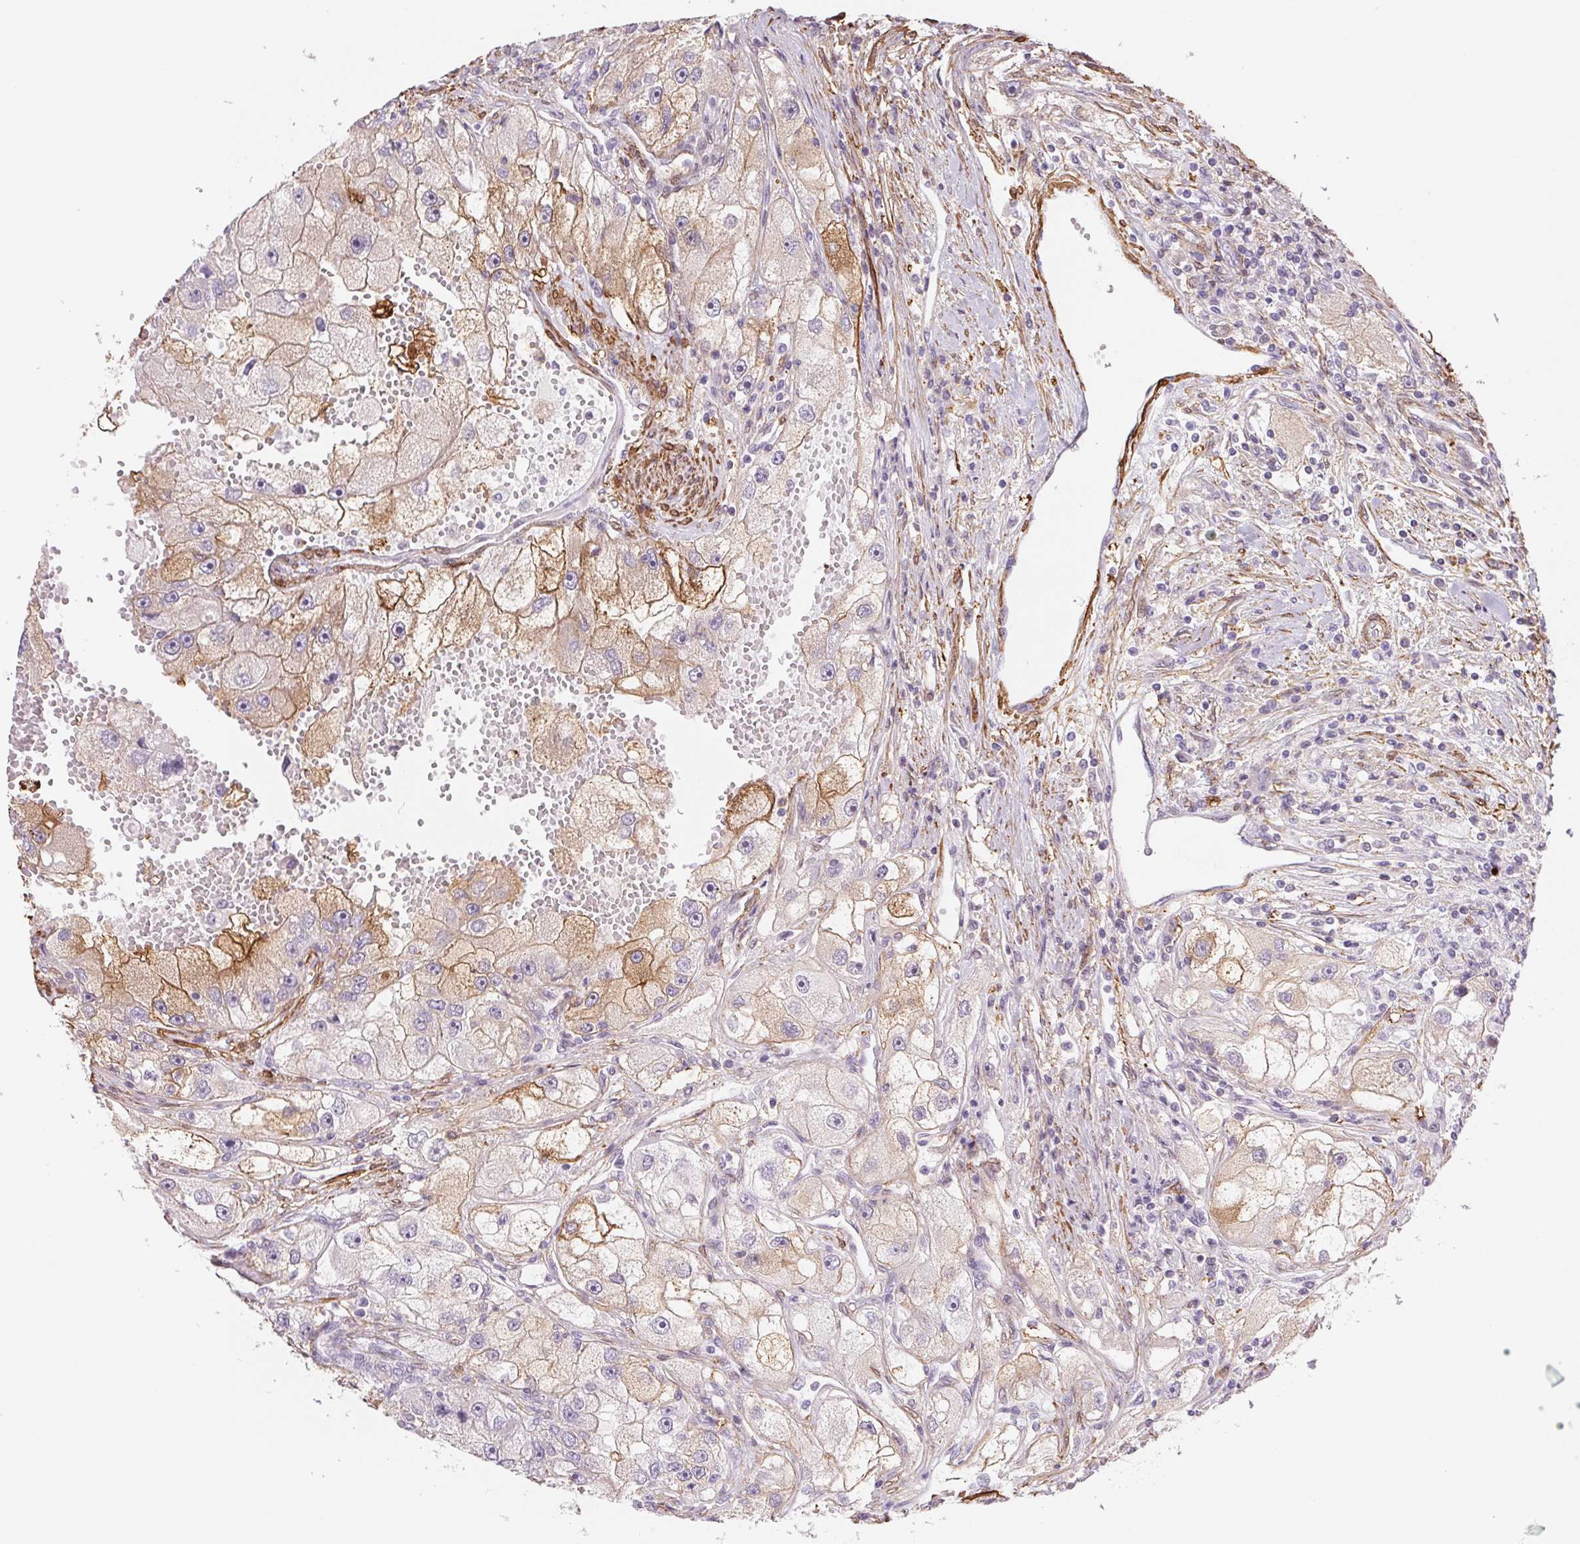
{"staining": {"intensity": "weak", "quantity": "25%-75%", "location": "cytoplasmic/membranous"}, "tissue": "renal cancer", "cell_type": "Tumor cells", "image_type": "cancer", "snomed": [{"axis": "morphology", "description": "Adenocarcinoma, NOS"}, {"axis": "topography", "description": "Kidney"}], "caption": "An image of renal cancer stained for a protein shows weak cytoplasmic/membranous brown staining in tumor cells.", "gene": "GPX8", "patient": {"sex": "male", "age": 63}}